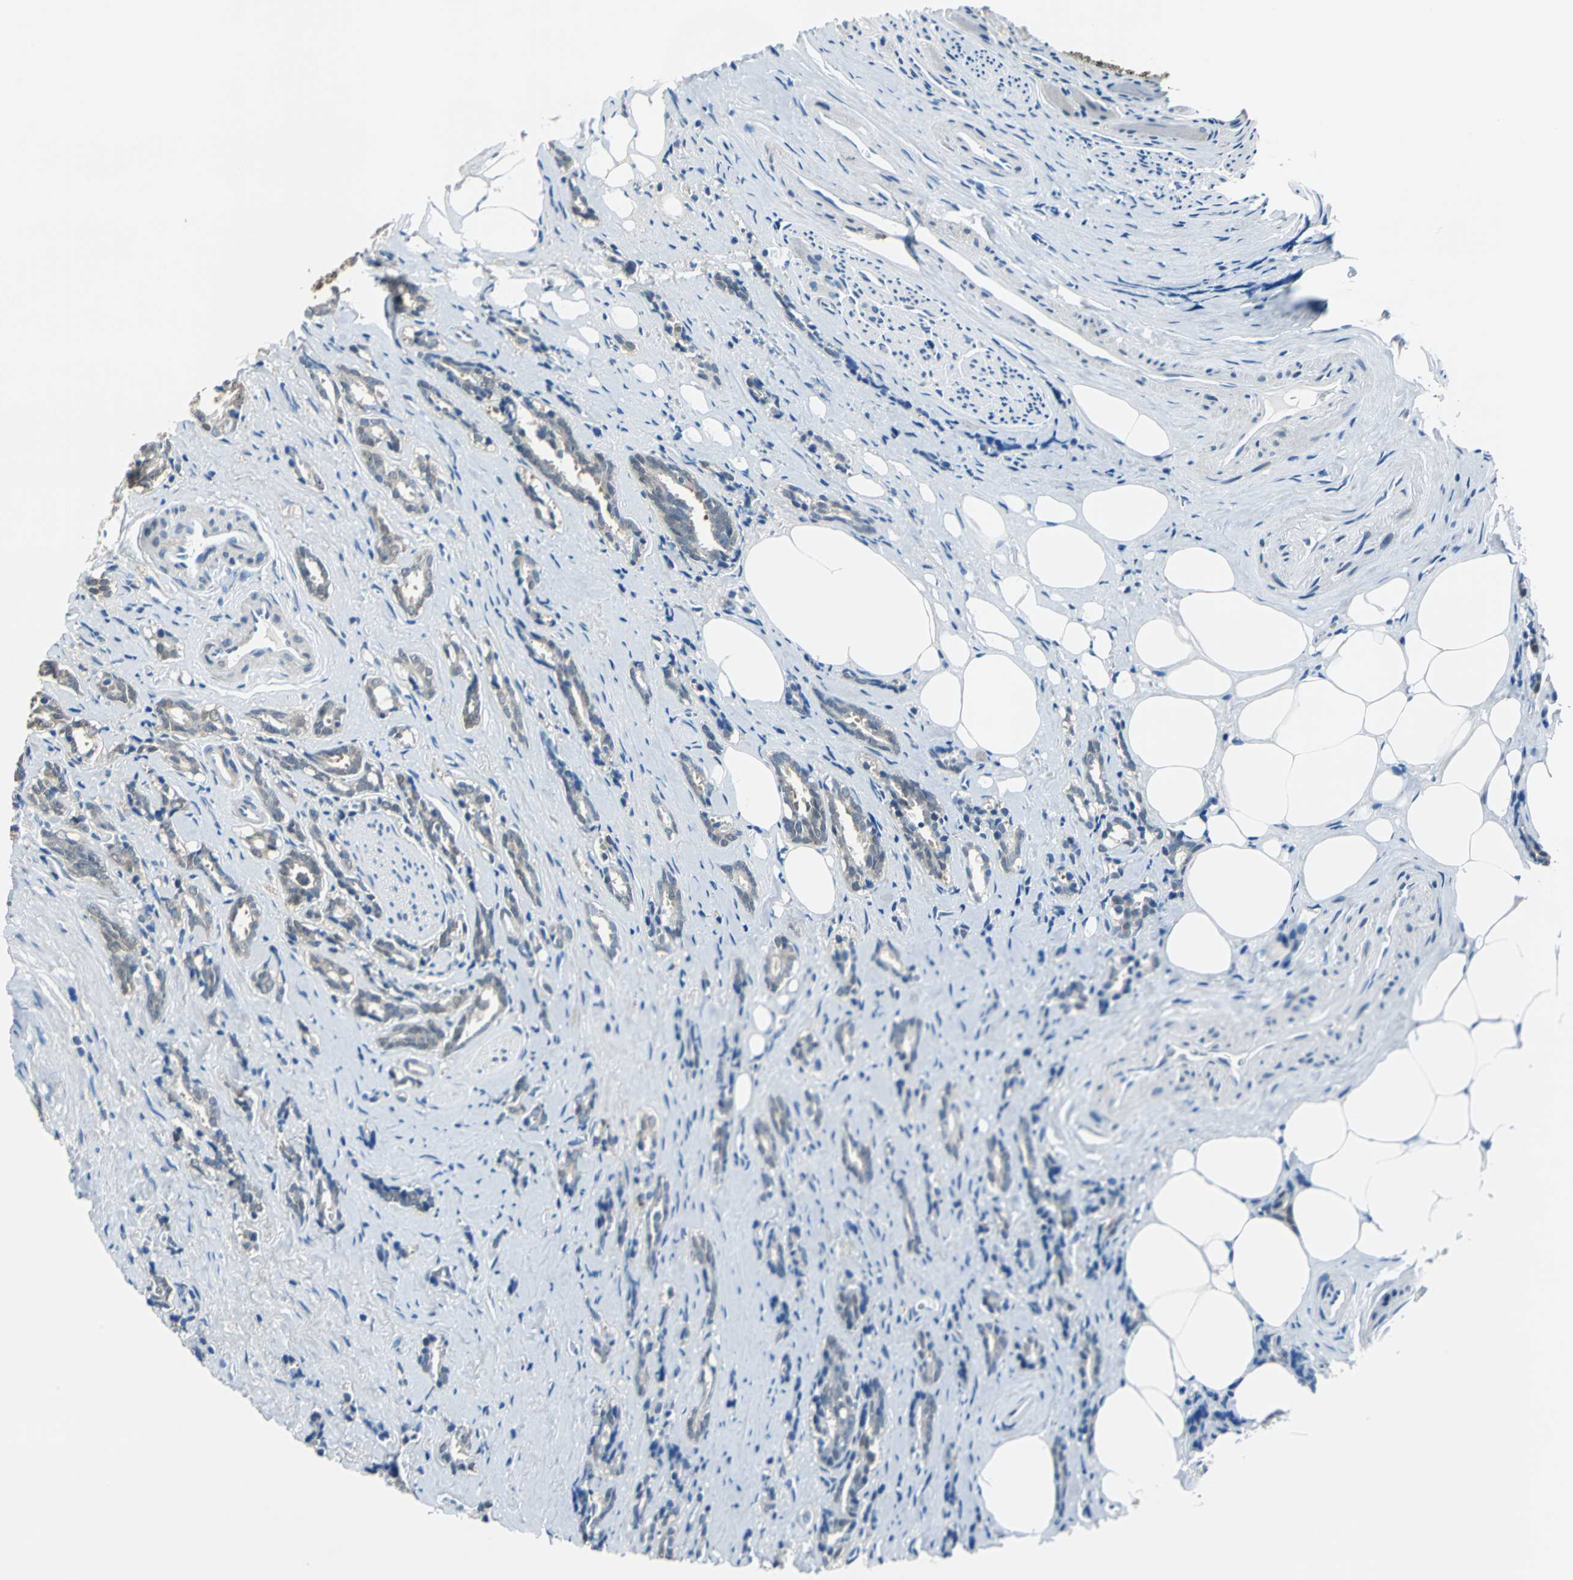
{"staining": {"intensity": "weak", "quantity": ">75%", "location": "cytoplasmic/membranous"}, "tissue": "prostate cancer", "cell_type": "Tumor cells", "image_type": "cancer", "snomed": [{"axis": "morphology", "description": "Adenocarcinoma, High grade"}, {"axis": "topography", "description": "Prostate"}], "caption": "Human adenocarcinoma (high-grade) (prostate) stained for a protein (brown) reveals weak cytoplasmic/membranous positive staining in about >75% of tumor cells.", "gene": "FKBP4", "patient": {"sex": "male", "age": 67}}